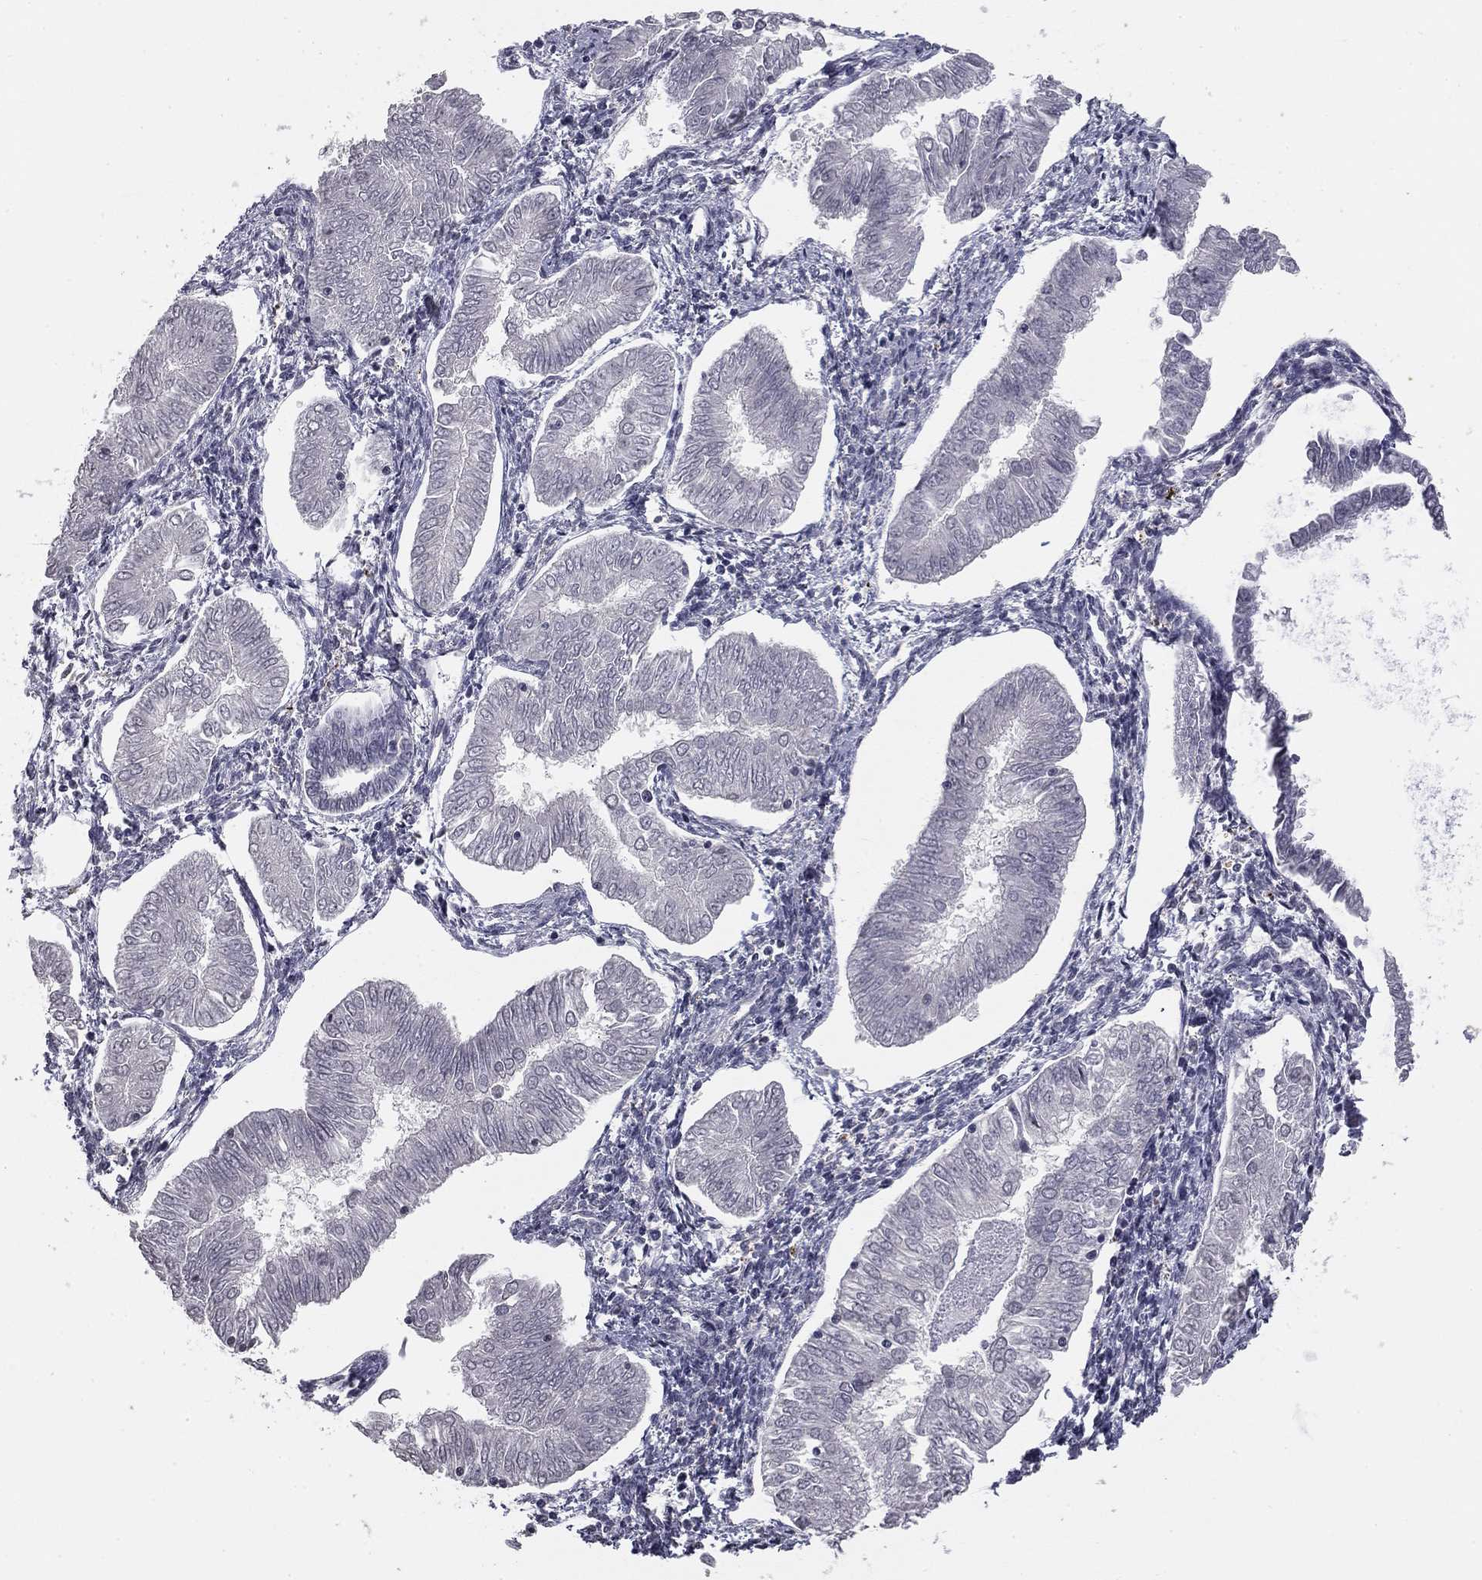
{"staining": {"intensity": "negative", "quantity": "none", "location": "none"}, "tissue": "endometrial cancer", "cell_type": "Tumor cells", "image_type": "cancer", "snomed": [{"axis": "morphology", "description": "Adenocarcinoma, NOS"}, {"axis": "topography", "description": "Endometrium"}], "caption": "Immunohistochemical staining of human endometrial cancer displays no significant expression in tumor cells. The staining was performed using DAB to visualize the protein expression in brown, while the nuclei were stained in blue with hematoxylin (Magnification: 20x).", "gene": "PLCB2", "patient": {"sex": "female", "age": 53}}